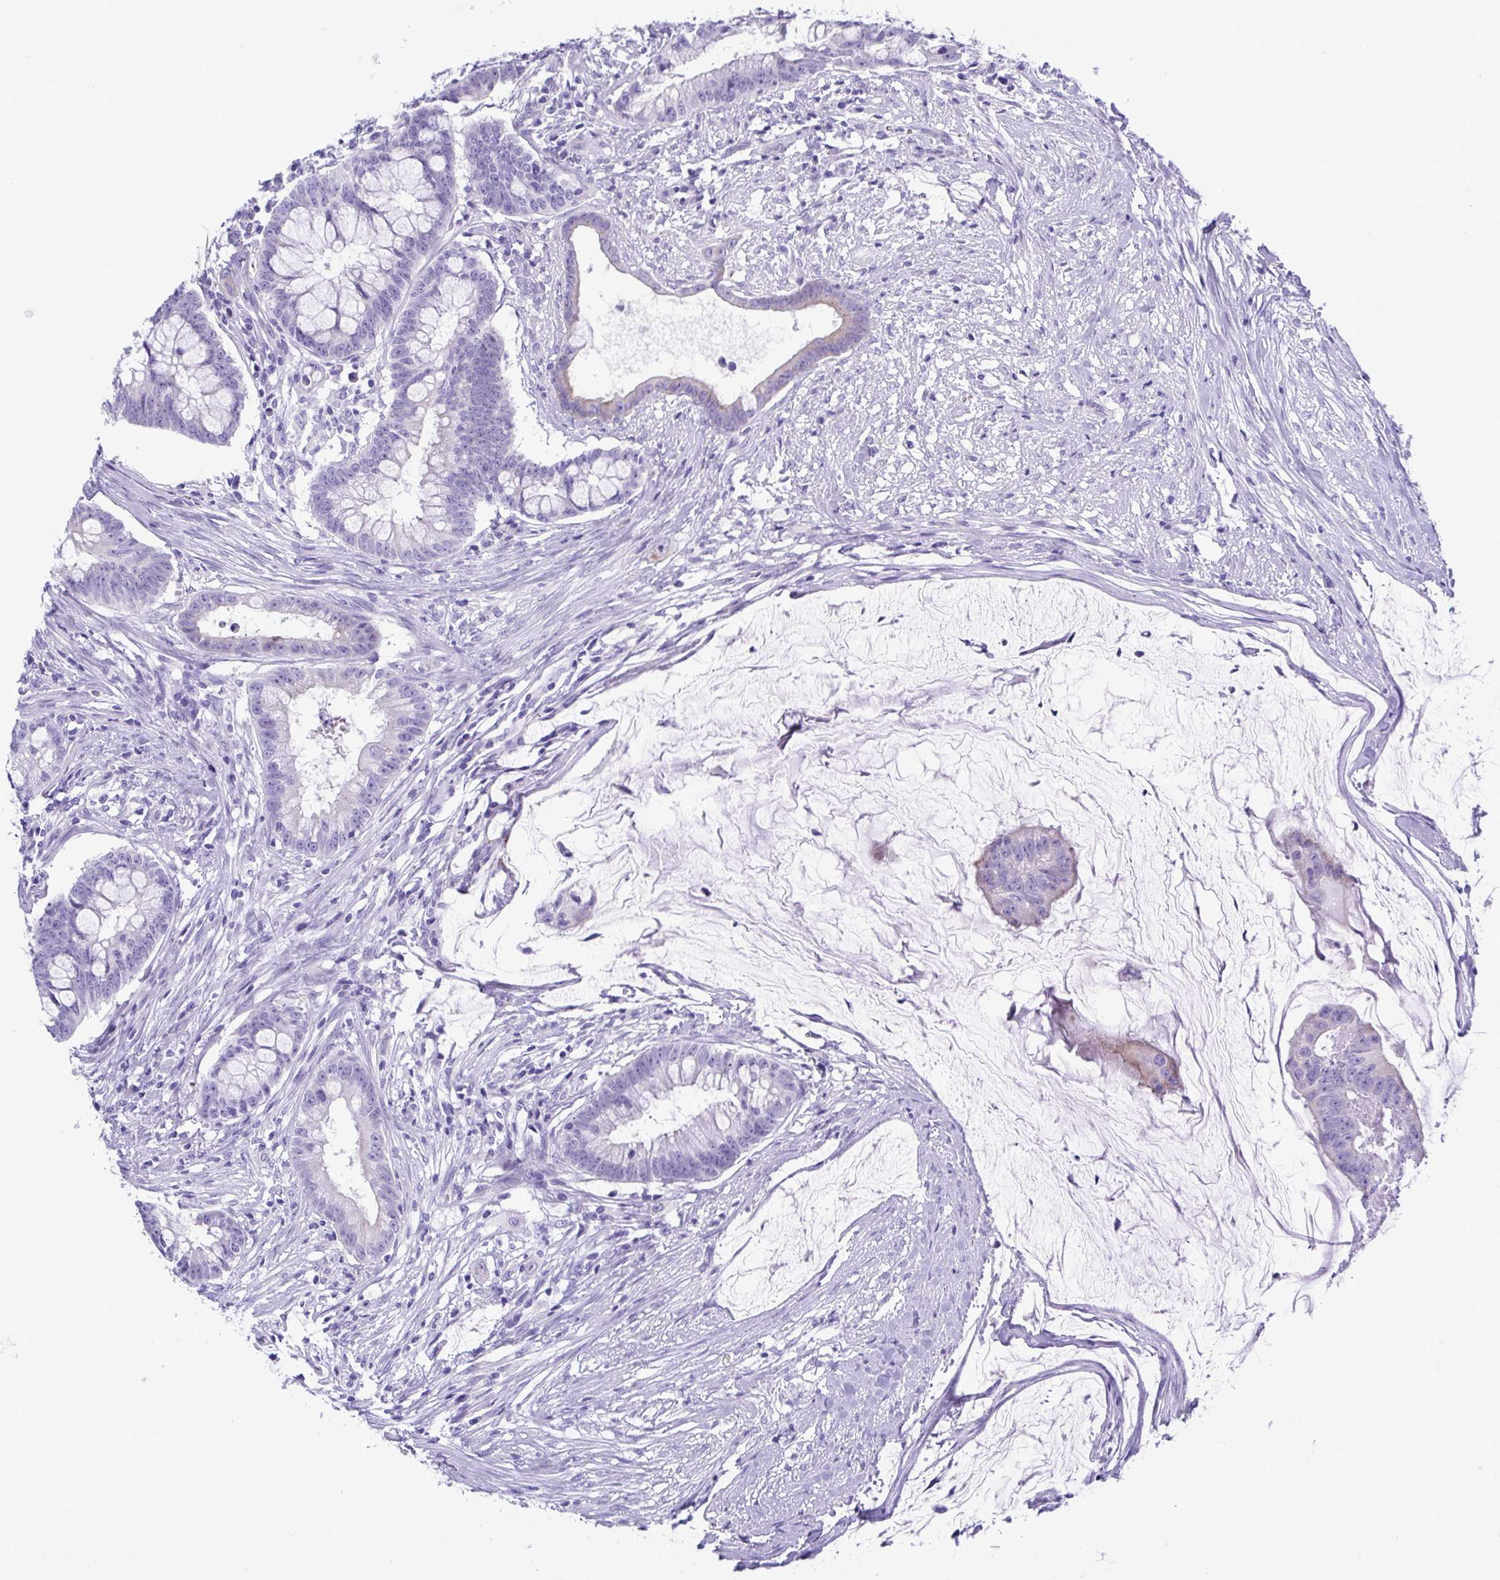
{"staining": {"intensity": "weak", "quantity": "<25%", "location": "cytoplasmic/membranous"}, "tissue": "colorectal cancer", "cell_type": "Tumor cells", "image_type": "cancer", "snomed": [{"axis": "morphology", "description": "Adenocarcinoma, NOS"}, {"axis": "topography", "description": "Colon"}], "caption": "DAB immunohistochemical staining of human colorectal cancer (adenocarcinoma) demonstrates no significant positivity in tumor cells. Brightfield microscopy of immunohistochemistry (IHC) stained with DAB (brown) and hematoxylin (blue), captured at high magnification.", "gene": "TTC30B", "patient": {"sex": "male", "age": 62}}